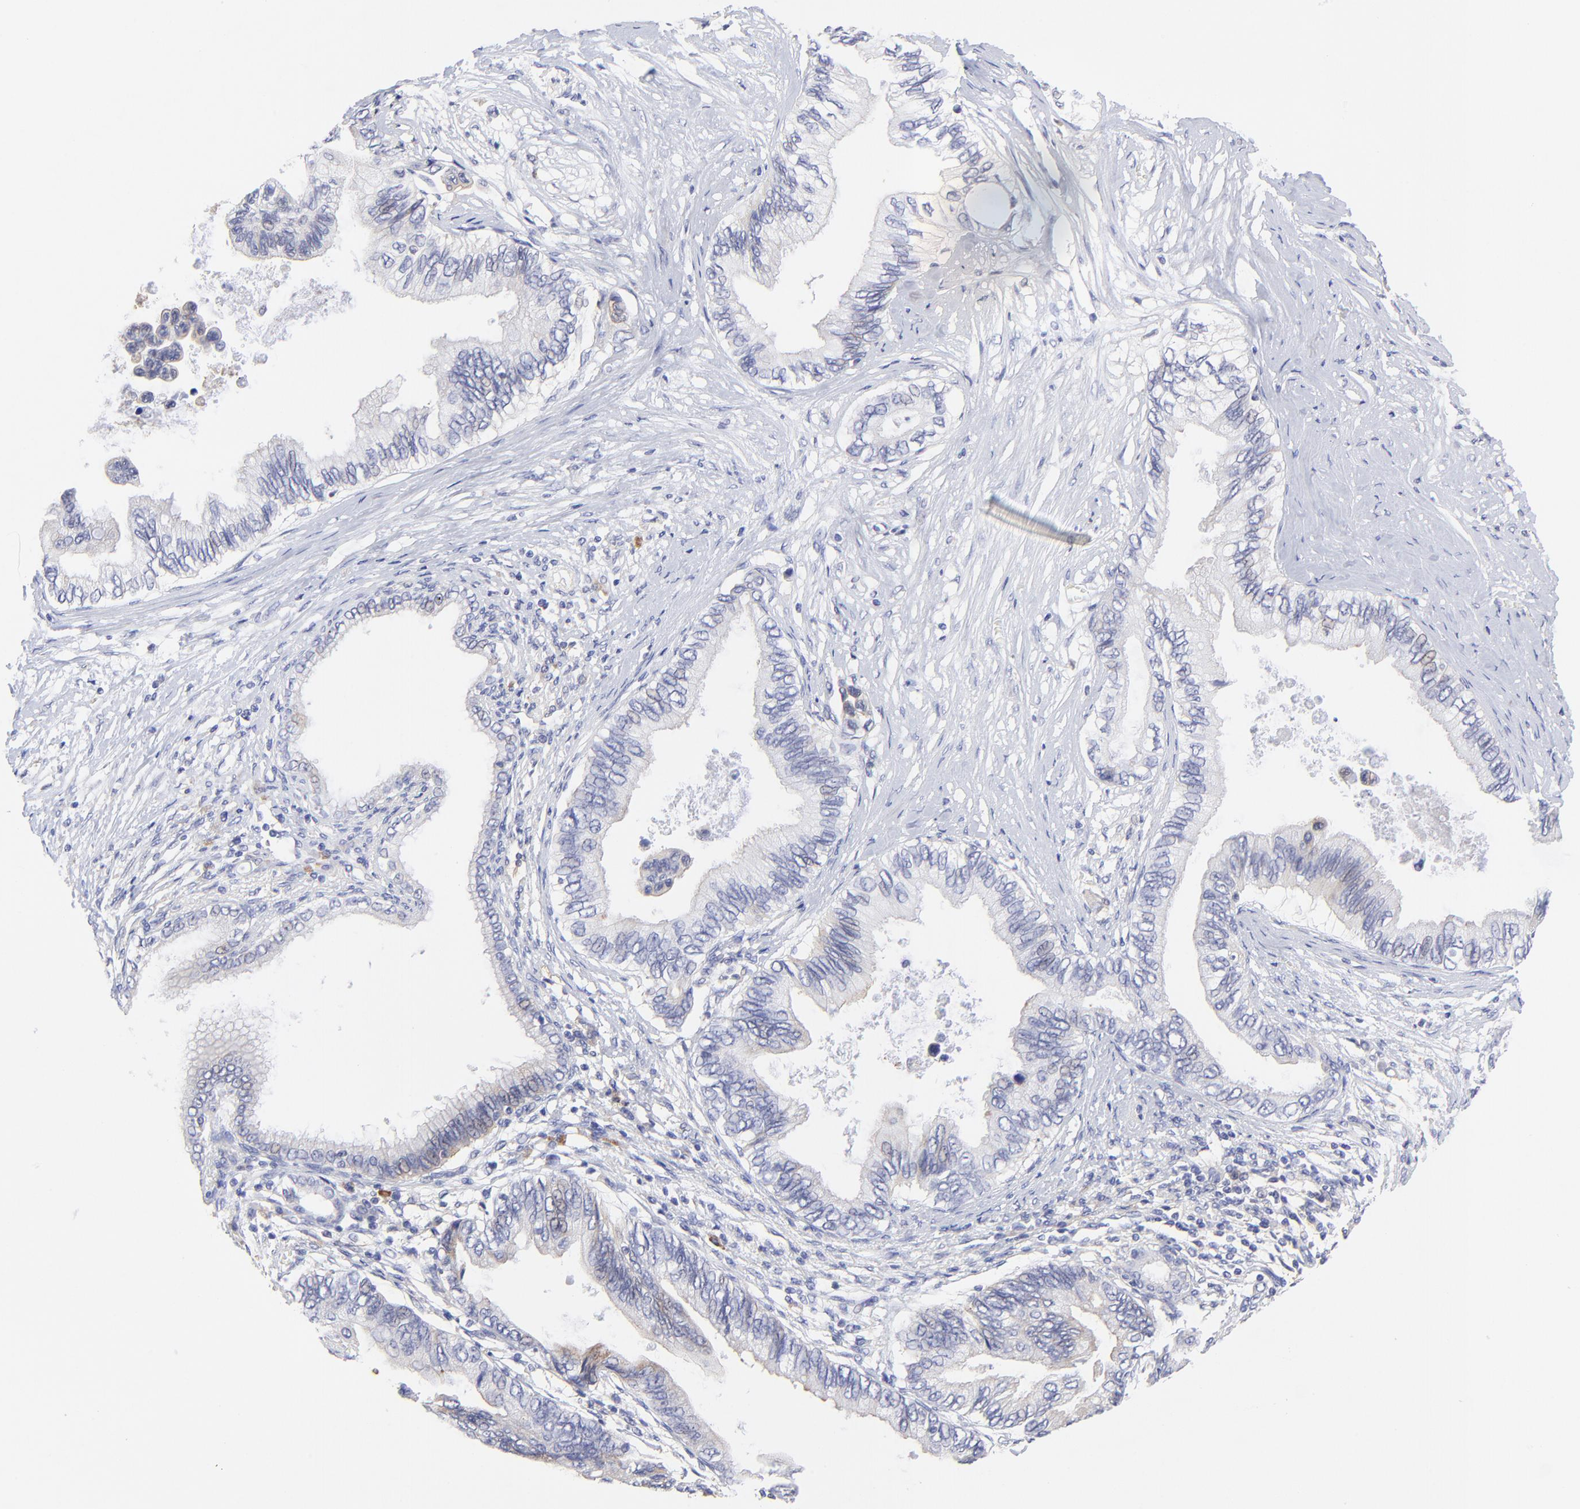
{"staining": {"intensity": "negative", "quantity": "none", "location": "none"}, "tissue": "pancreatic cancer", "cell_type": "Tumor cells", "image_type": "cancer", "snomed": [{"axis": "morphology", "description": "Adenocarcinoma, NOS"}, {"axis": "topography", "description": "Pancreas"}], "caption": "IHC micrograph of neoplastic tissue: adenocarcinoma (pancreatic) stained with DAB demonstrates no significant protein staining in tumor cells.", "gene": "LHFPL1", "patient": {"sex": "female", "age": 66}}